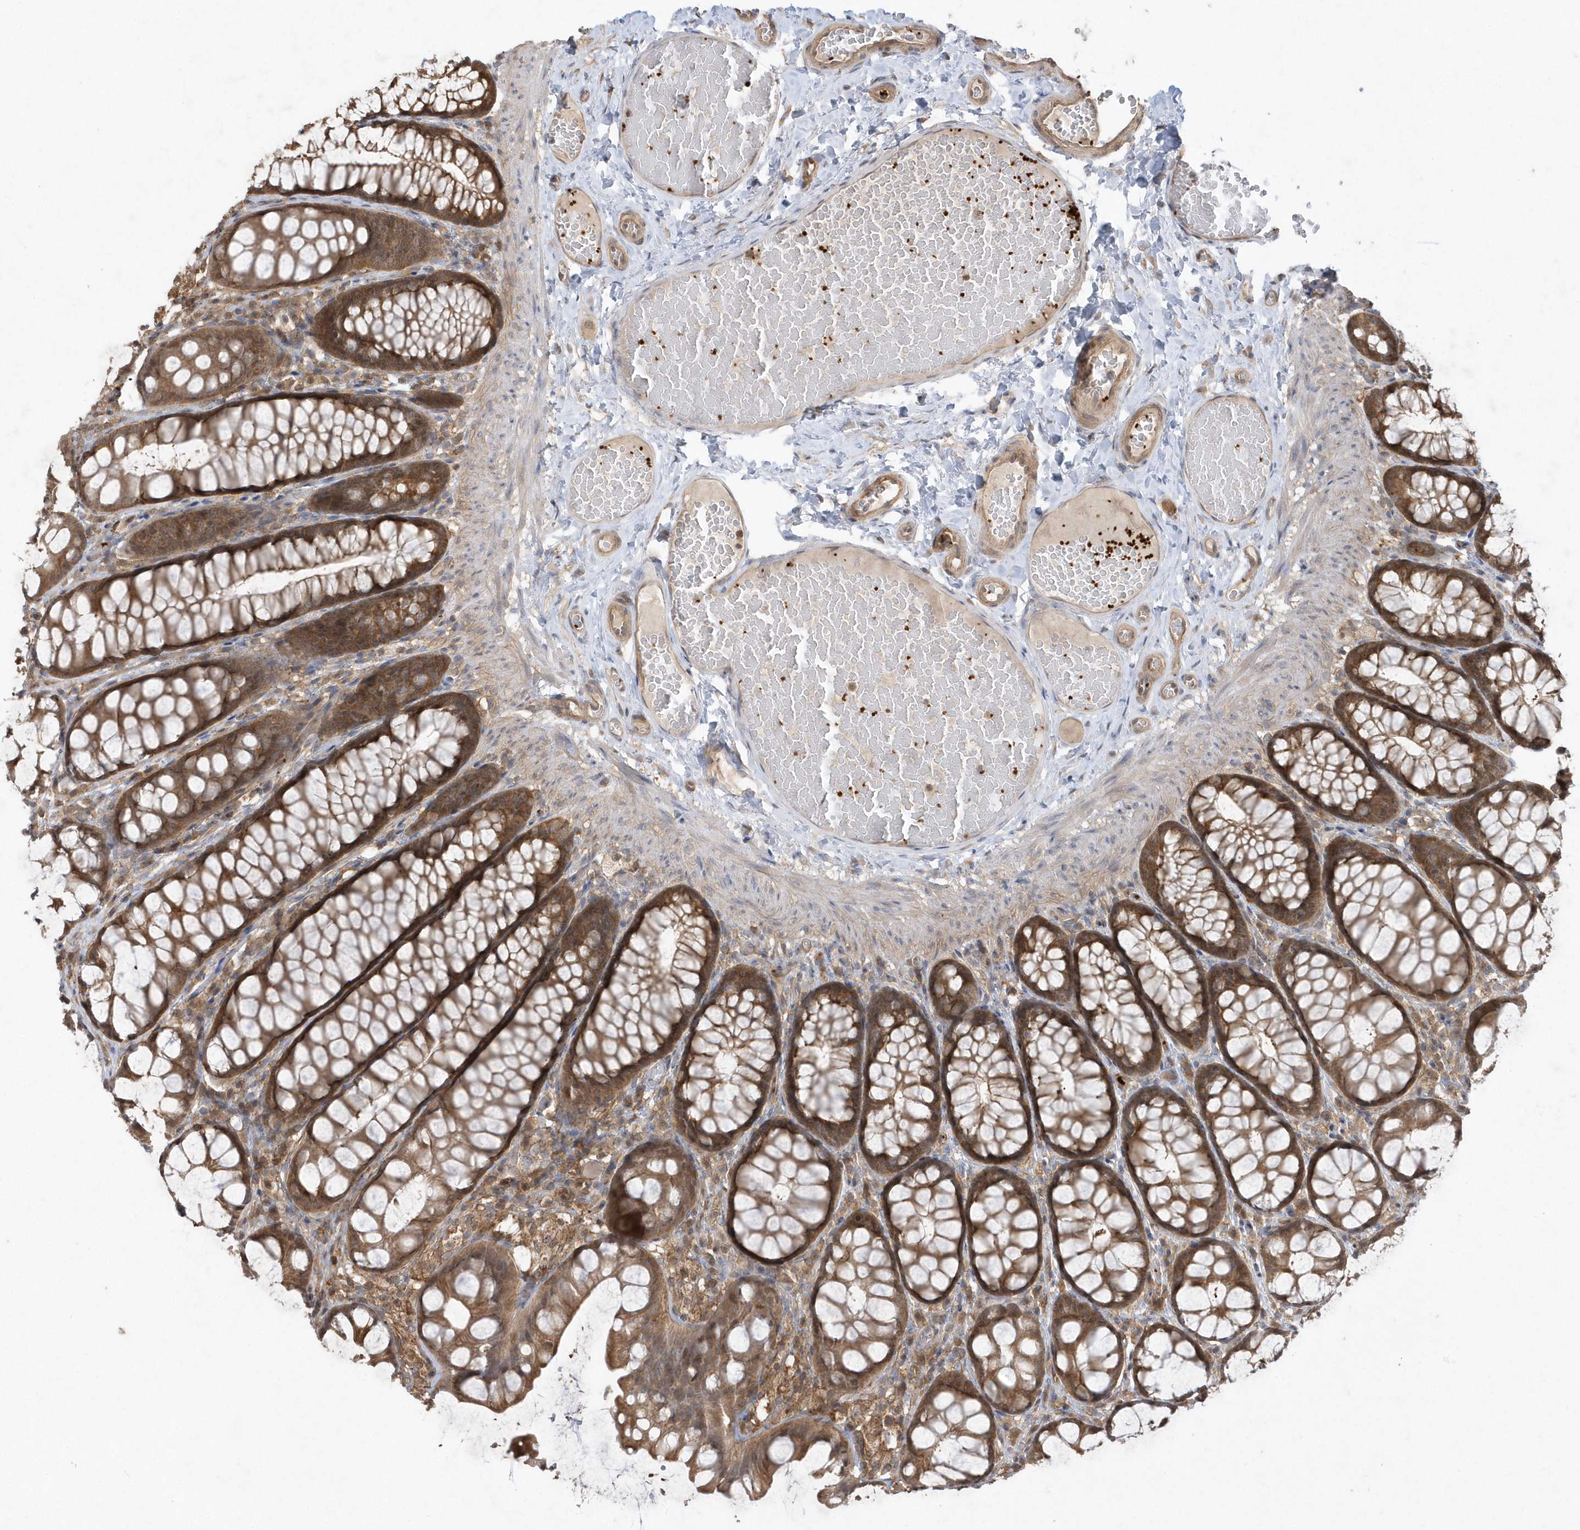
{"staining": {"intensity": "weak", "quantity": ">75%", "location": "cytoplasmic/membranous"}, "tissue": "colon", "cell_type": "Endothelial cells", "image_type": "normal", "snomed": [{"axis": "morphology", "description": "Normal tissue, NOS"}, {"axis": "topography", "description": "Colon"}], "caption": "The image demonstrates staining of benign colon, revealing weak cytoplasmic/membranous protein expression (brown color) within endothelial cells.", "gene": "ACYP1", "patient": {"sex": "male", "age": 47}}